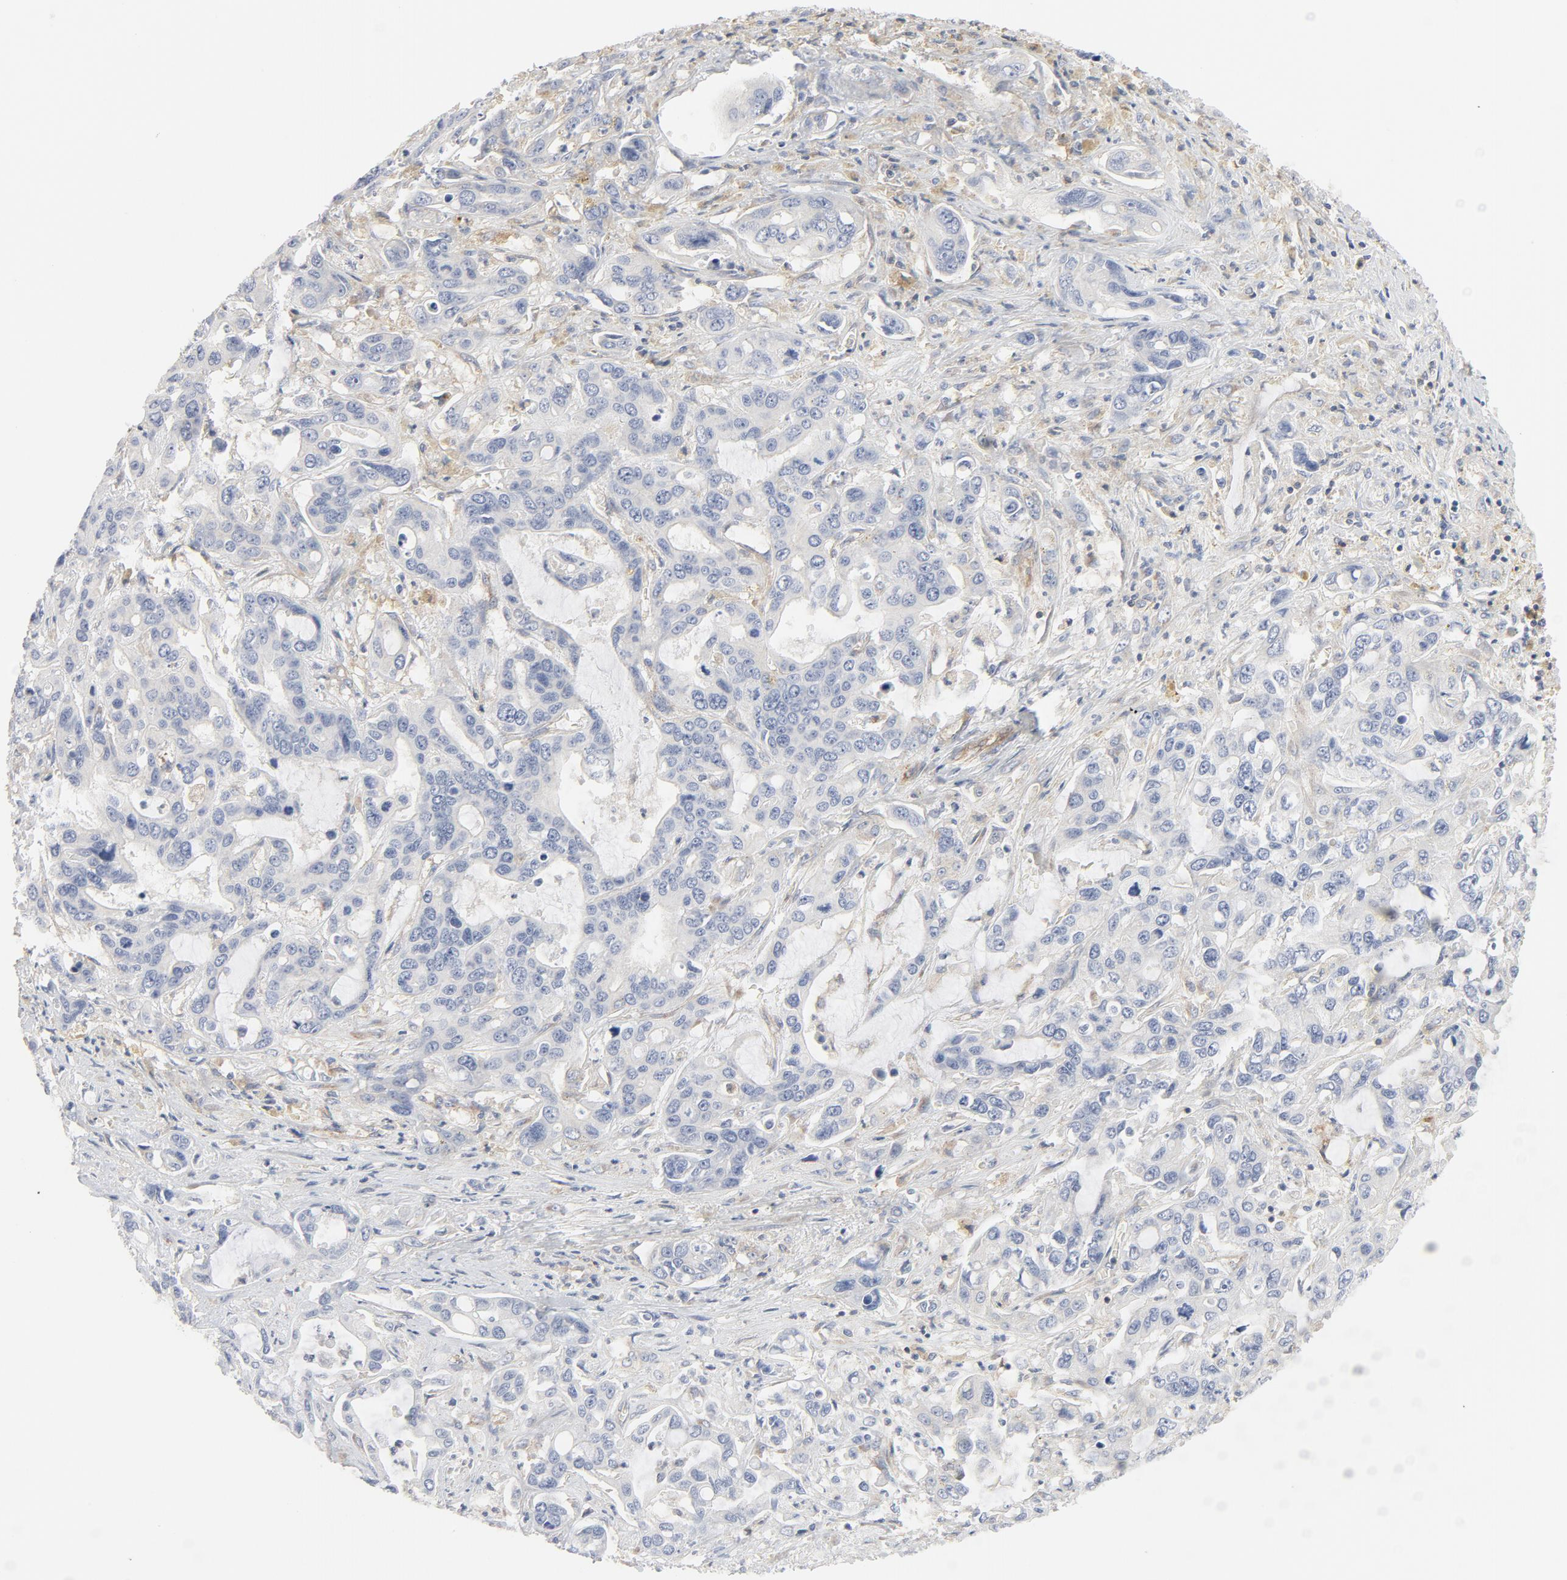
{"staining": {"intensity": "negative", "quantity": "none", "location": "none"}, "tissue": "liver cancer", "cell_type": "Tumor cells", "image_type": "cancer", "snomed": [{"axis": "morphology", "description": "Cholangiocarcinoma"}, {"axis": "topography", "description": "Liver"}], "caption": "The histopathology image shows no significant positivity in tumor cells of liver cancer.", "gene": "RABEP1", "patient": {"sex": "female", "age": 65}}